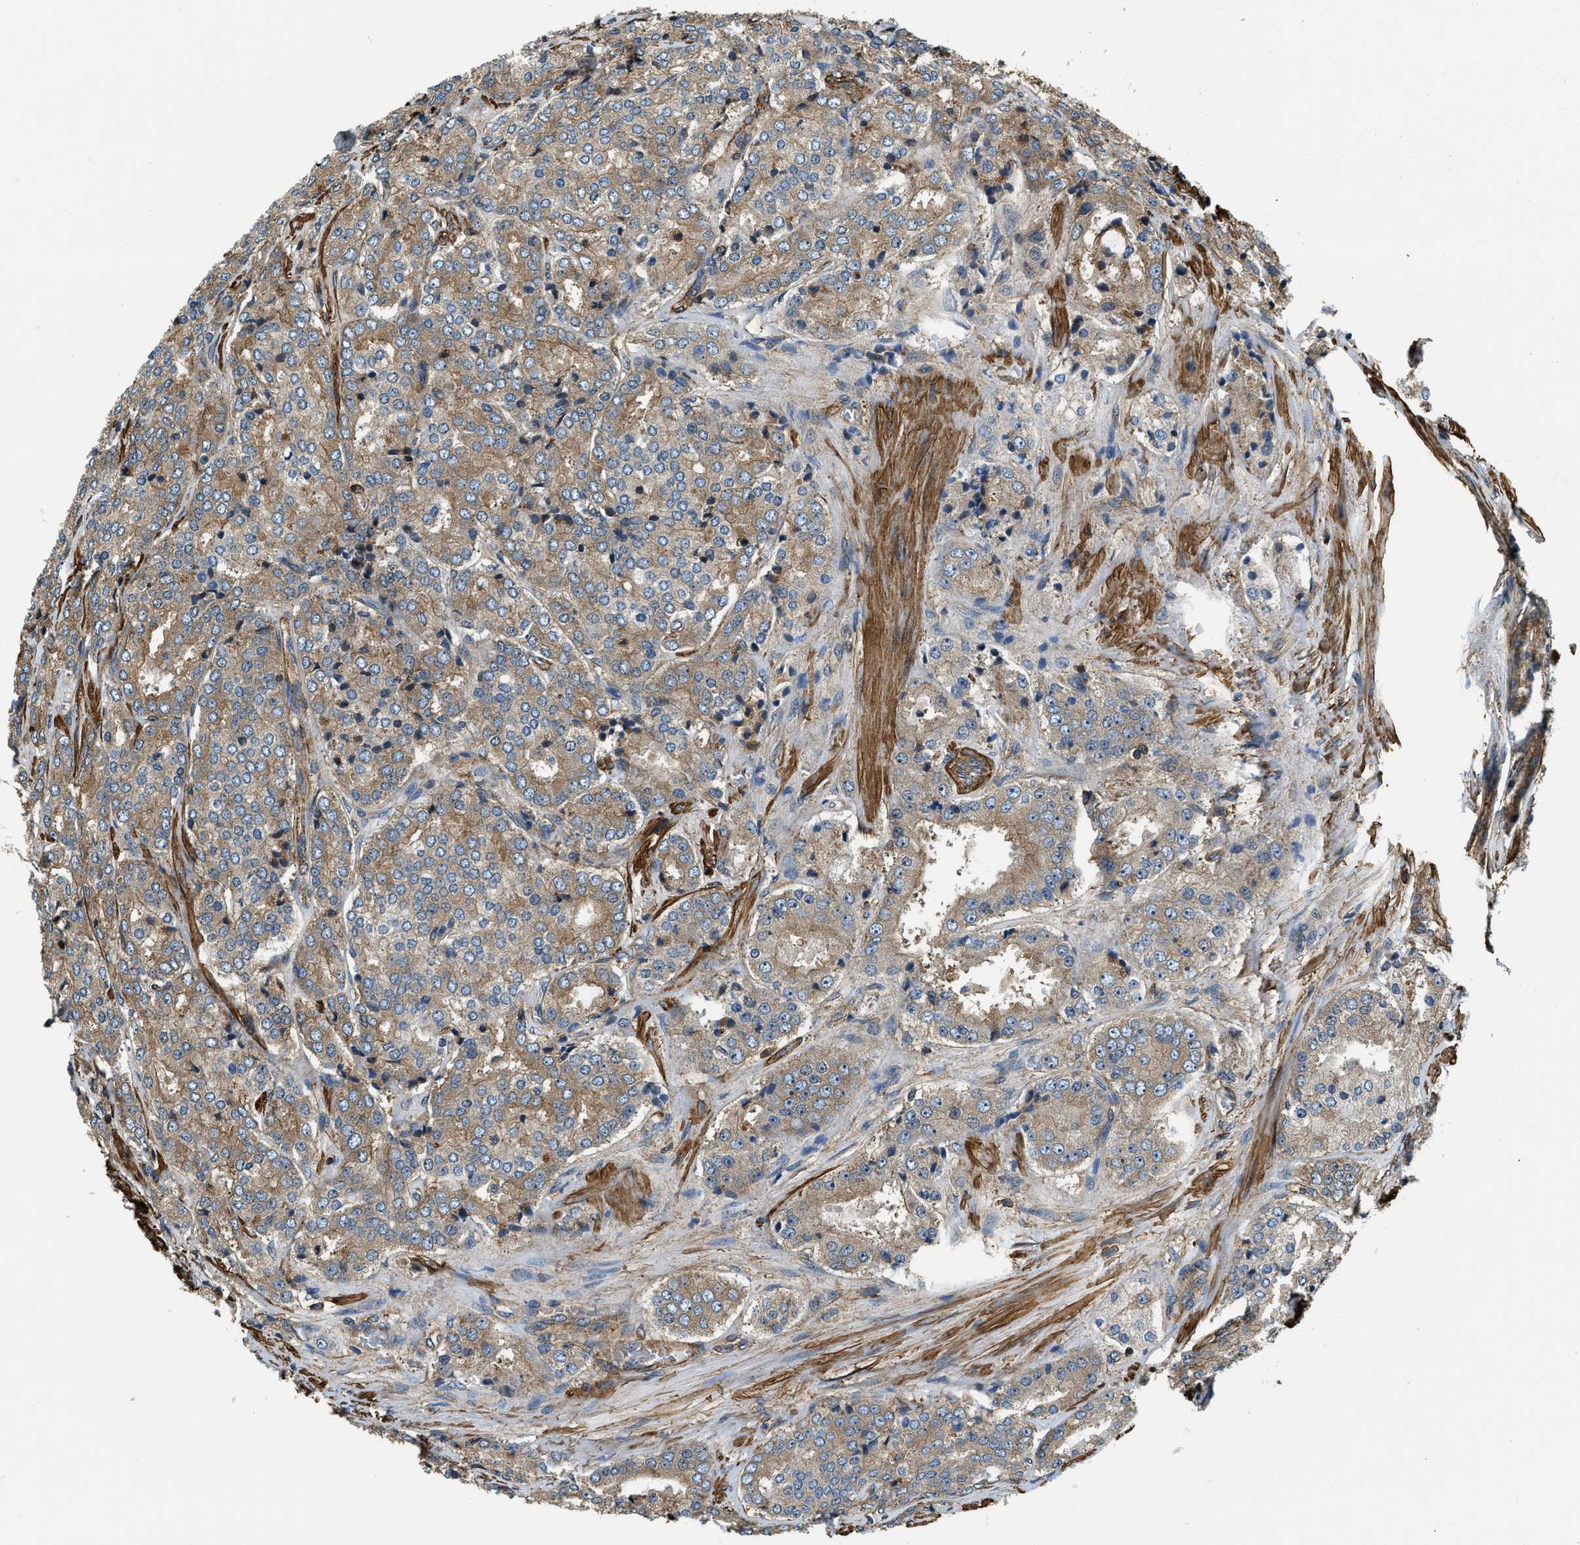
{"staining": {"intensity": "moderate", "quantity": ">75%", "location": "cytoplasmic/membranous"}, "tissue": "prostate cancer", "cell_type": "Tumor cells", "image_type": "cancer", "snomed": [{"axis": "morphology", "description": "Adenocarcinoma, High grade"}, {"axis": "topography", "description": "Prostate"}], "caption": "Human prostate cancer stained for a protein (brown) displays moderate cytoplasmic/membranous positive positivity in about >75% of tumor cells.", "gene": "YARS1", "patient": {"sex": "male", "age": 65}}